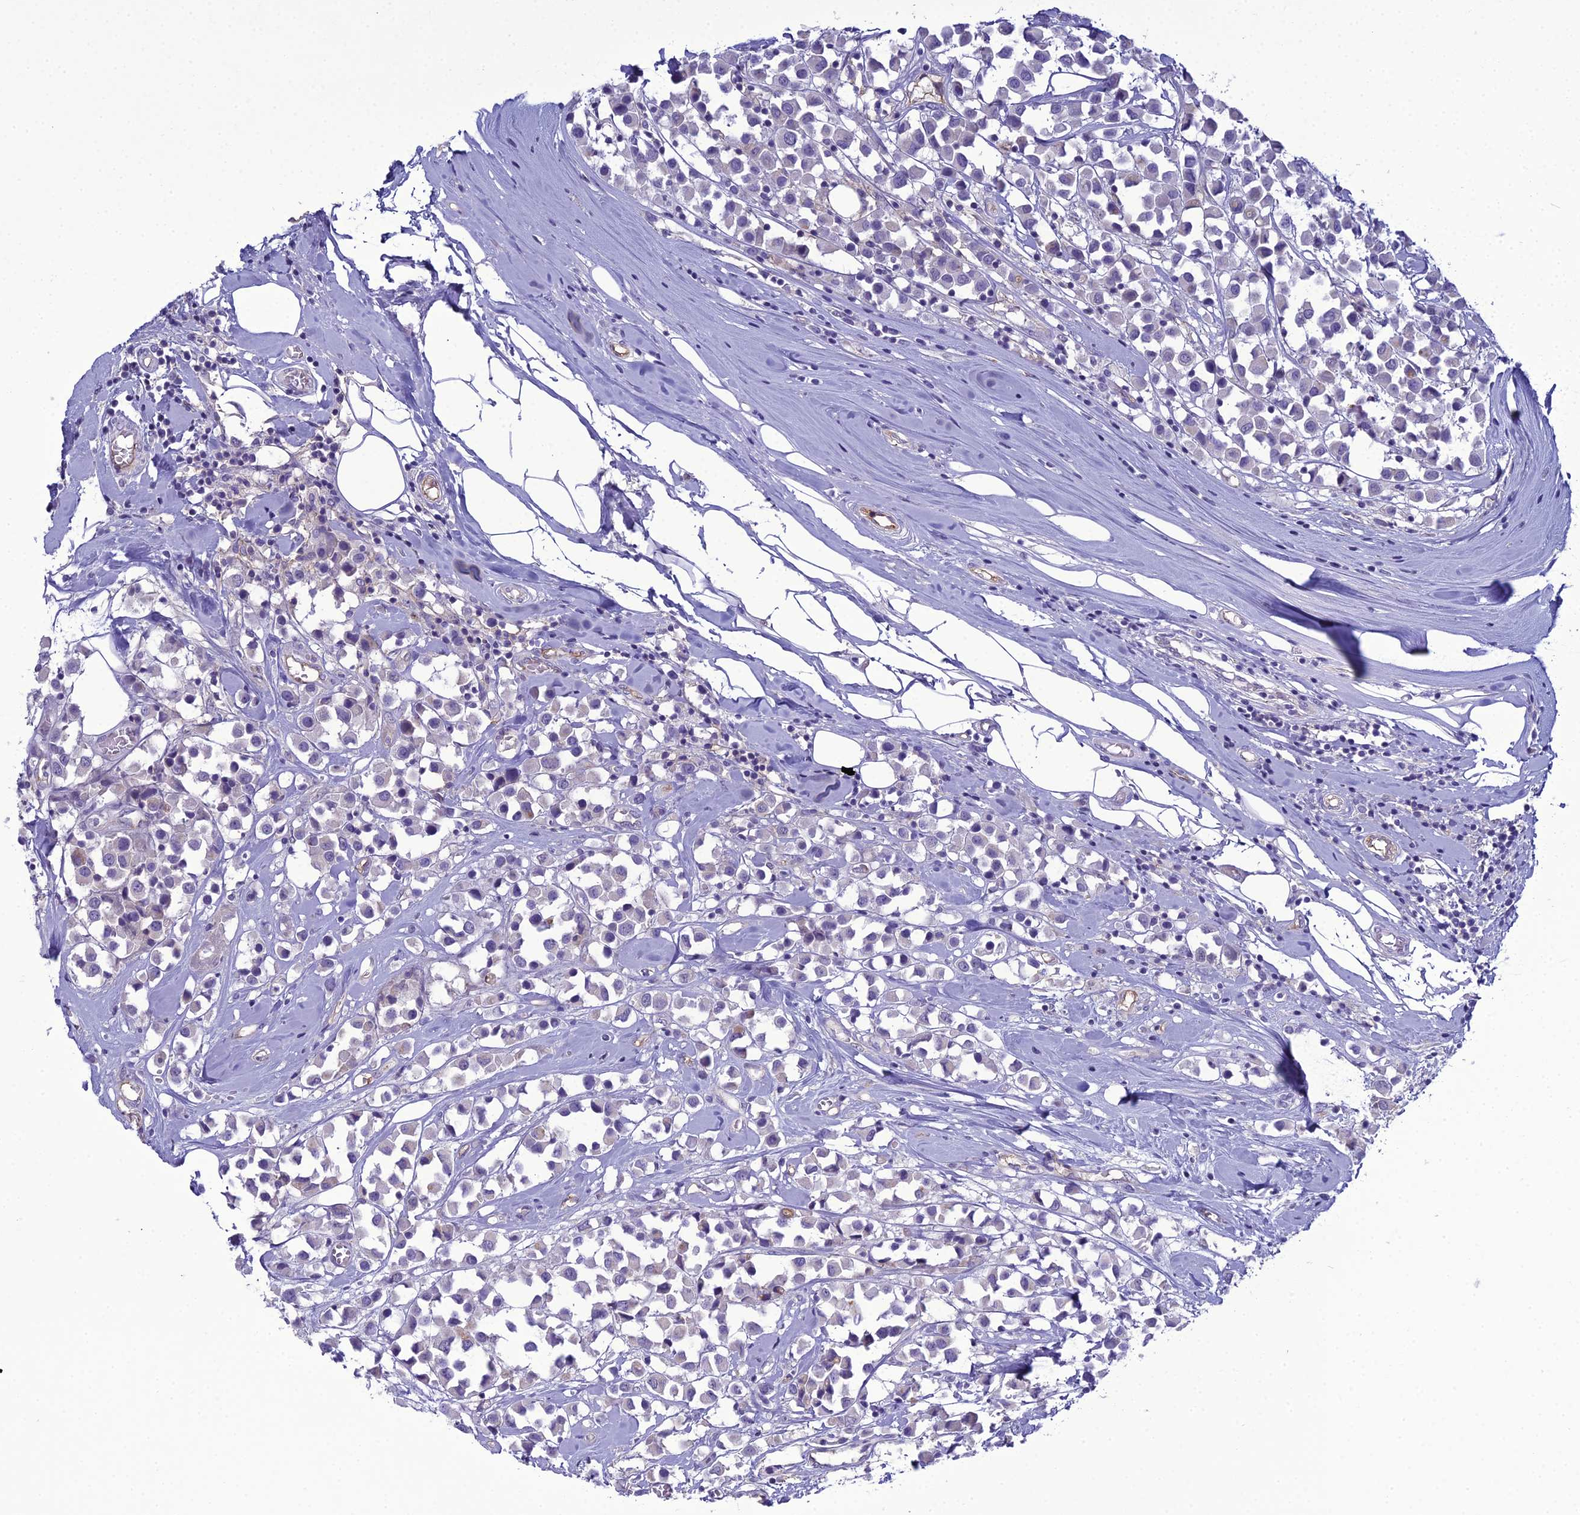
{"staining": {"intensity": "negative", "quantity": "none", "location": "none"}, "tissue": "breast cancer", "cell_type": "Tumor cells", "image_type": "cancer", "snomed": [{"axis": "morphology", "description": "Duct carcinoma"}, {"axis": "topography", "description": "Breast"}], "caption": "The histopathology image exhibits no staining of tumor cells in breast intraductal carcinoma.", "gene": "ACE", "patient": {"sex": "female", "age": 61}}